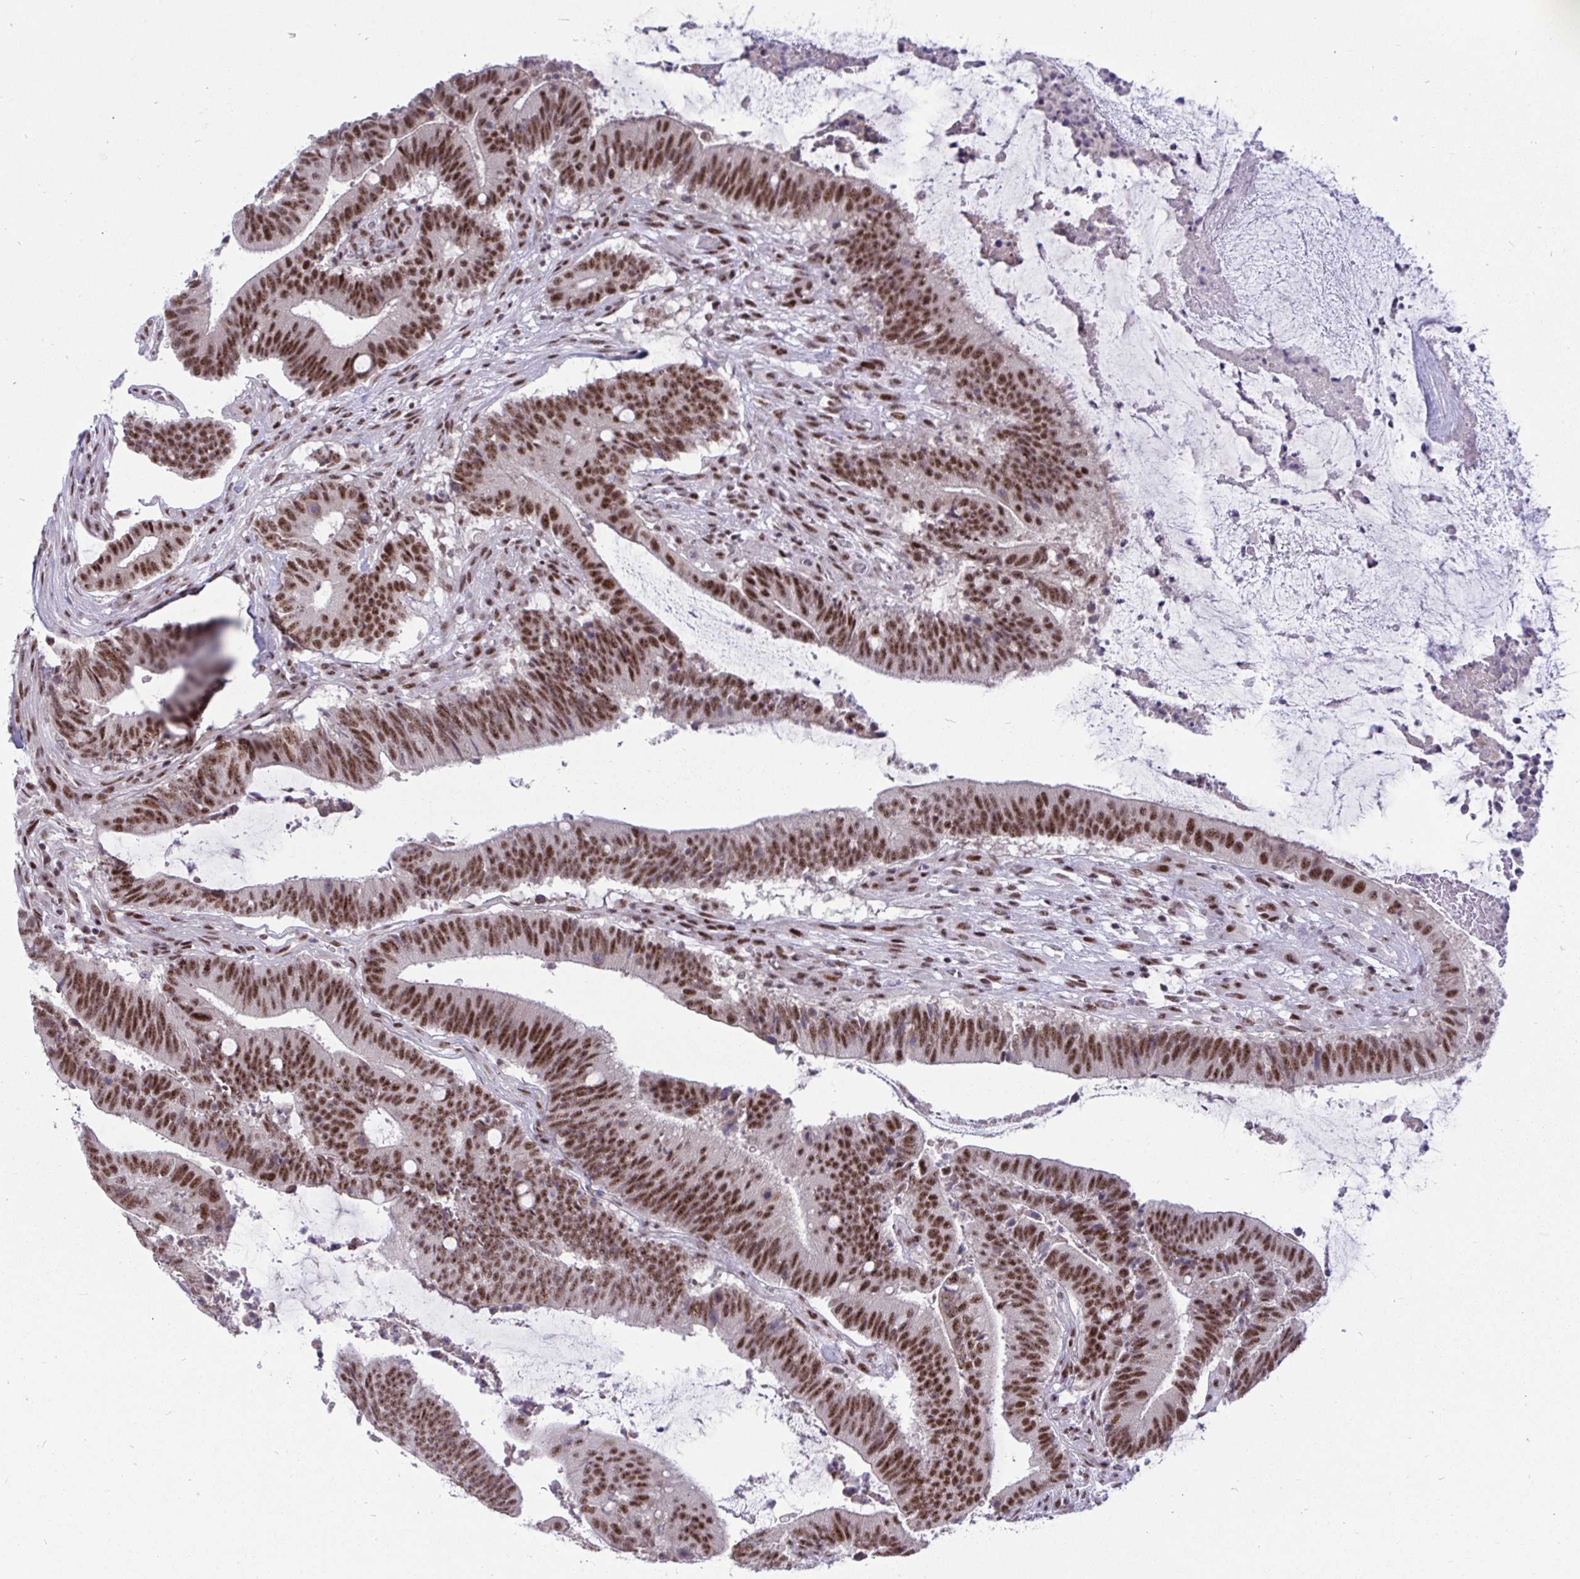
{"staining": {"intensity": "moderate", "quantity": ">75%", "location": "nuclear"}, "tissue": "colorectal cancer", "cell_type": "Tumor cells", "image_type": "cancer", "snomed": [{"axis": "morphology", "description": "Adenocarcinoma, NOS"}, {"axis": "topography", "description": "Colon"}], "caption": "A medium amount of moderate nuclear positivity is identified in about >75% of tumor cells in colorectal cancer (adenocarcinoma) tissue.", "gene": "WBP11", "patient": {"sex": "female", "age": 43}}